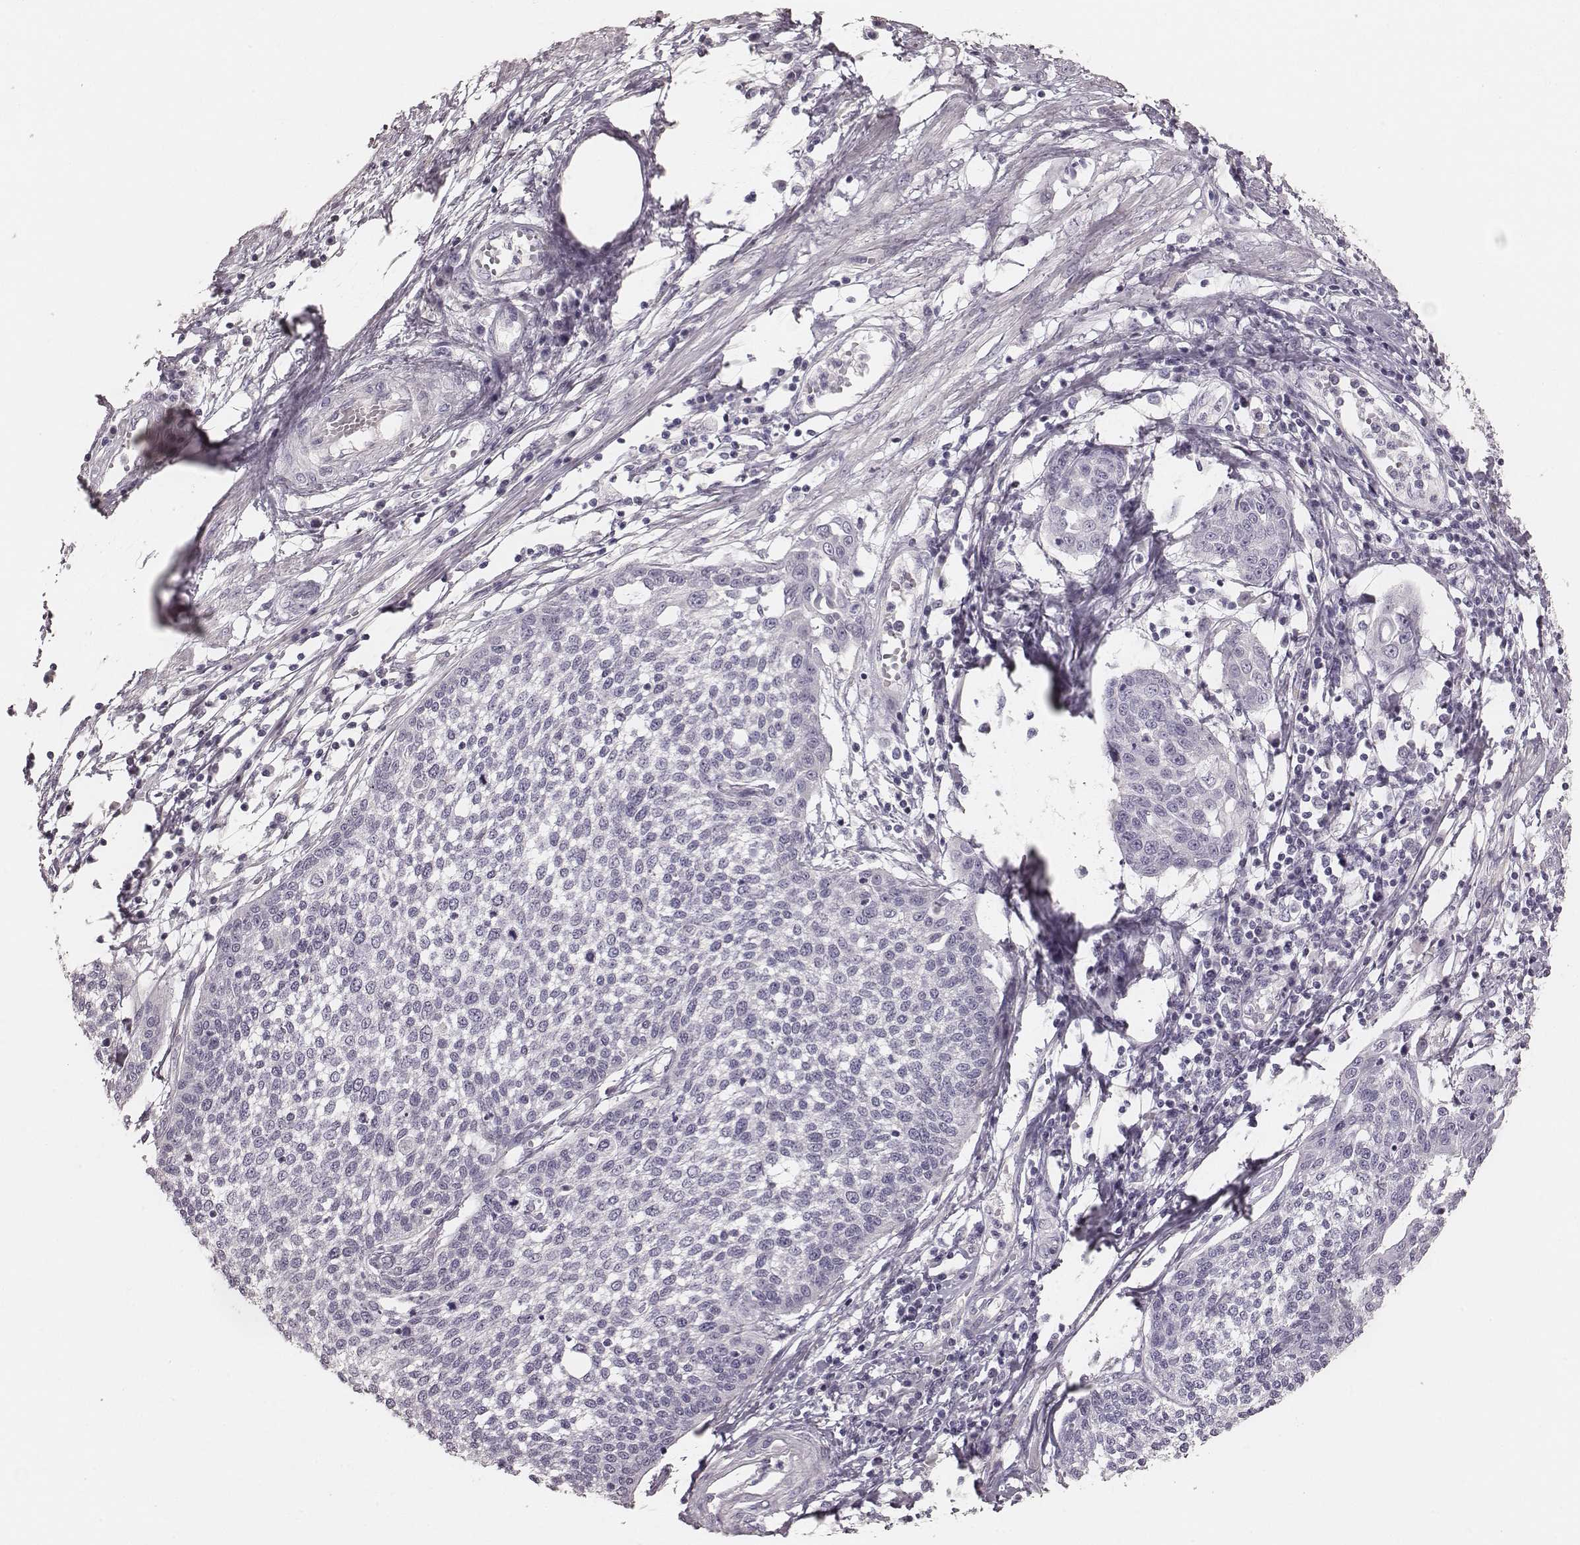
{"staining": {"intensity": "negative", "quantity": "none", "location": "none"}, "tissue": "cervical cancer", "cell_type": "Tumor cells", "image_type": "cancer", "snomed": [{"axis": "morphology", "description": "Squamous cell carcinoma, NOS"}, {"axis": "topography", "description": "Cervix"}], "caption": "Immunohistochemistry of human cervical cancer (squamous cell carcinoma) exhibits no expression in tumor cells. Brightfield microscopy of IHC stained with DAB (3,3'-diaminobenzidine) (brown) and hematoxylin (blue), captured at high magnification.", "gene": "ZP4", "patient": {"sex": "female", "age": 34}}